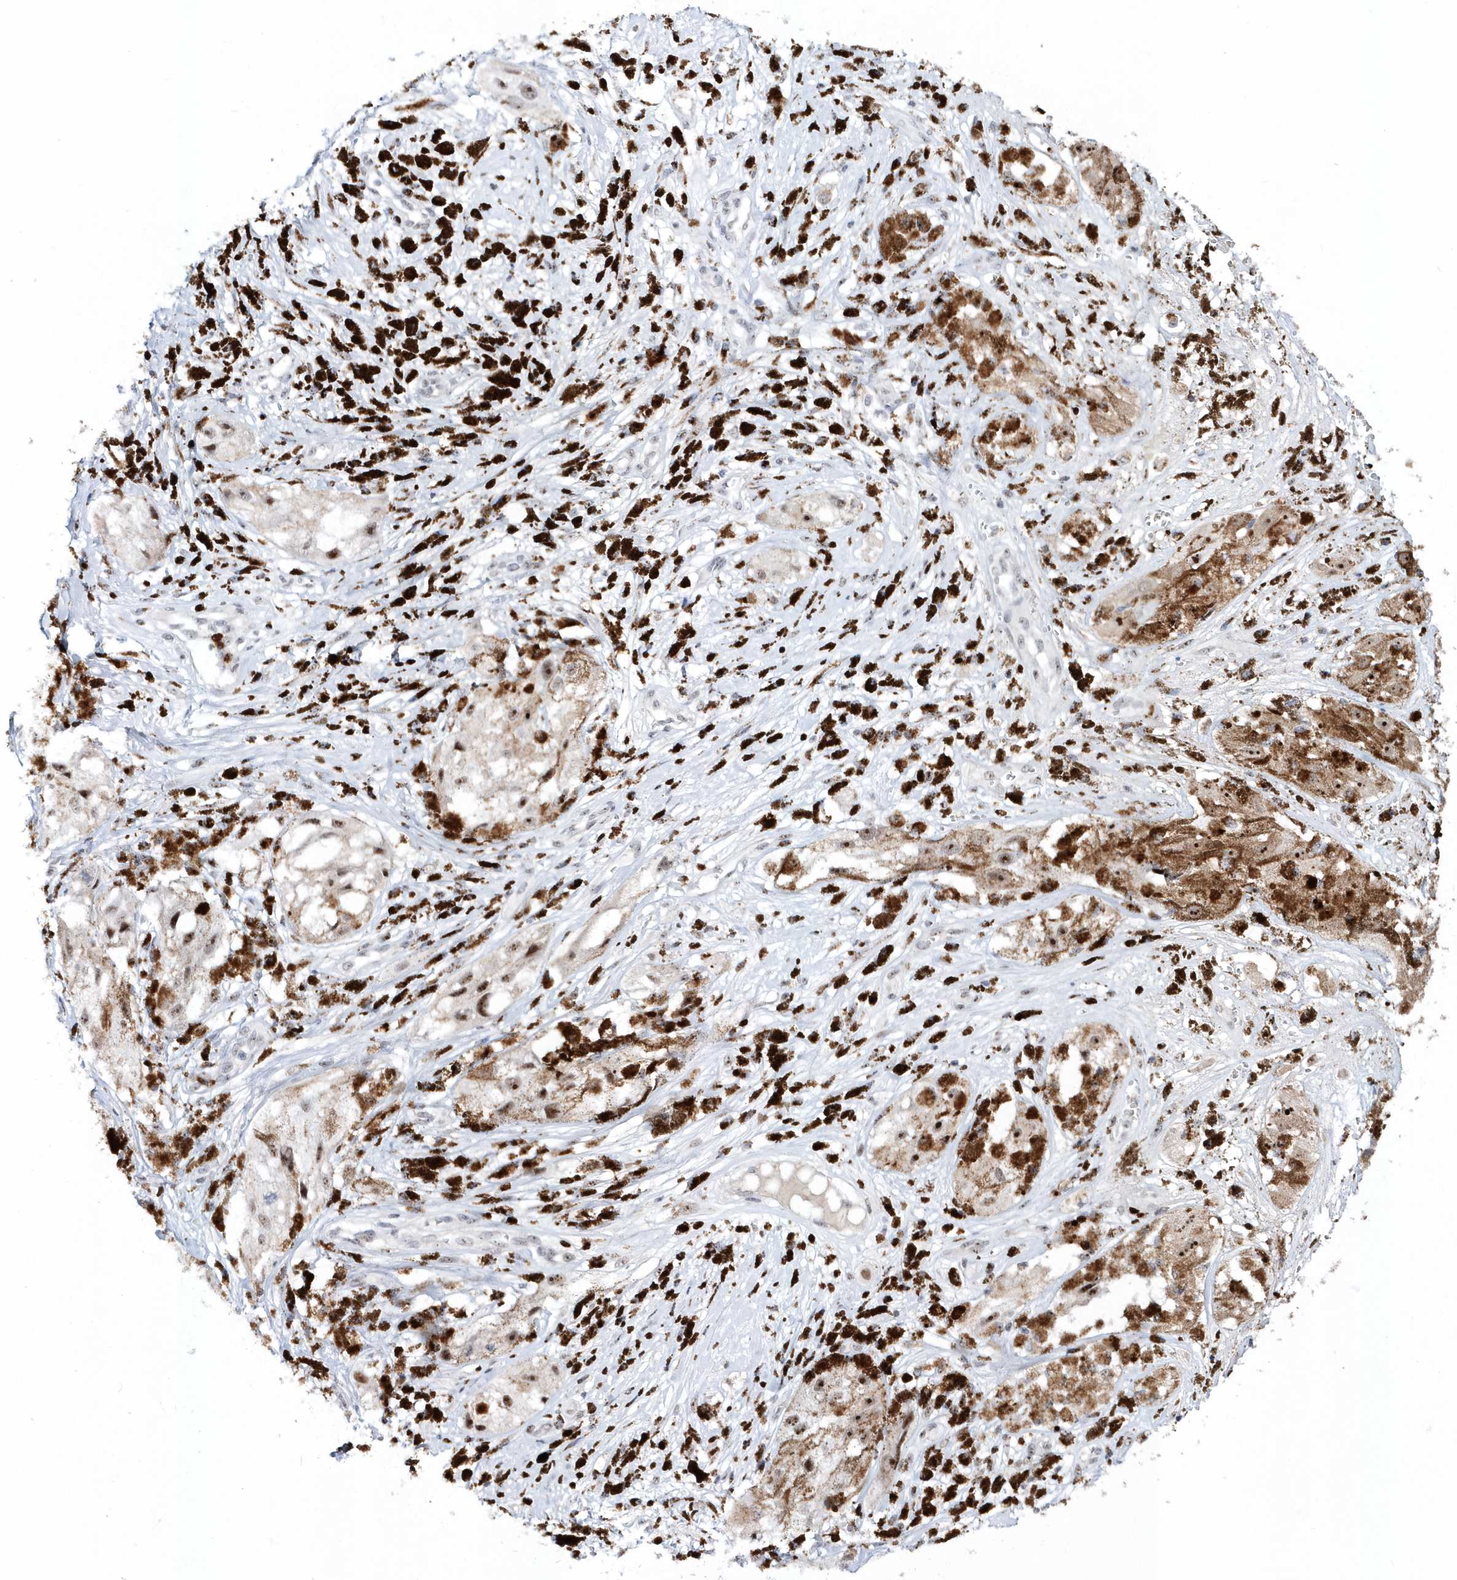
{"staining": {"intensity": "weak", "quantity": ">75%", "location": "nuclear"}, "tissue": "melanoma", "cell_type": "Tumor cells", "image_type": "cancer", "snomed": [{"axis": "morphology", "description": "Malignant melanoma, NOS"}, {"axis": "topography", "description": "Skin"}], "caption": "DAB immunohistochemical staining of melanoma exhibits weak nuclear protein staining in approximately >75% of tumor cells.", "gene": "ASCL4", "patient": {"sex": "male", "age": 88}}